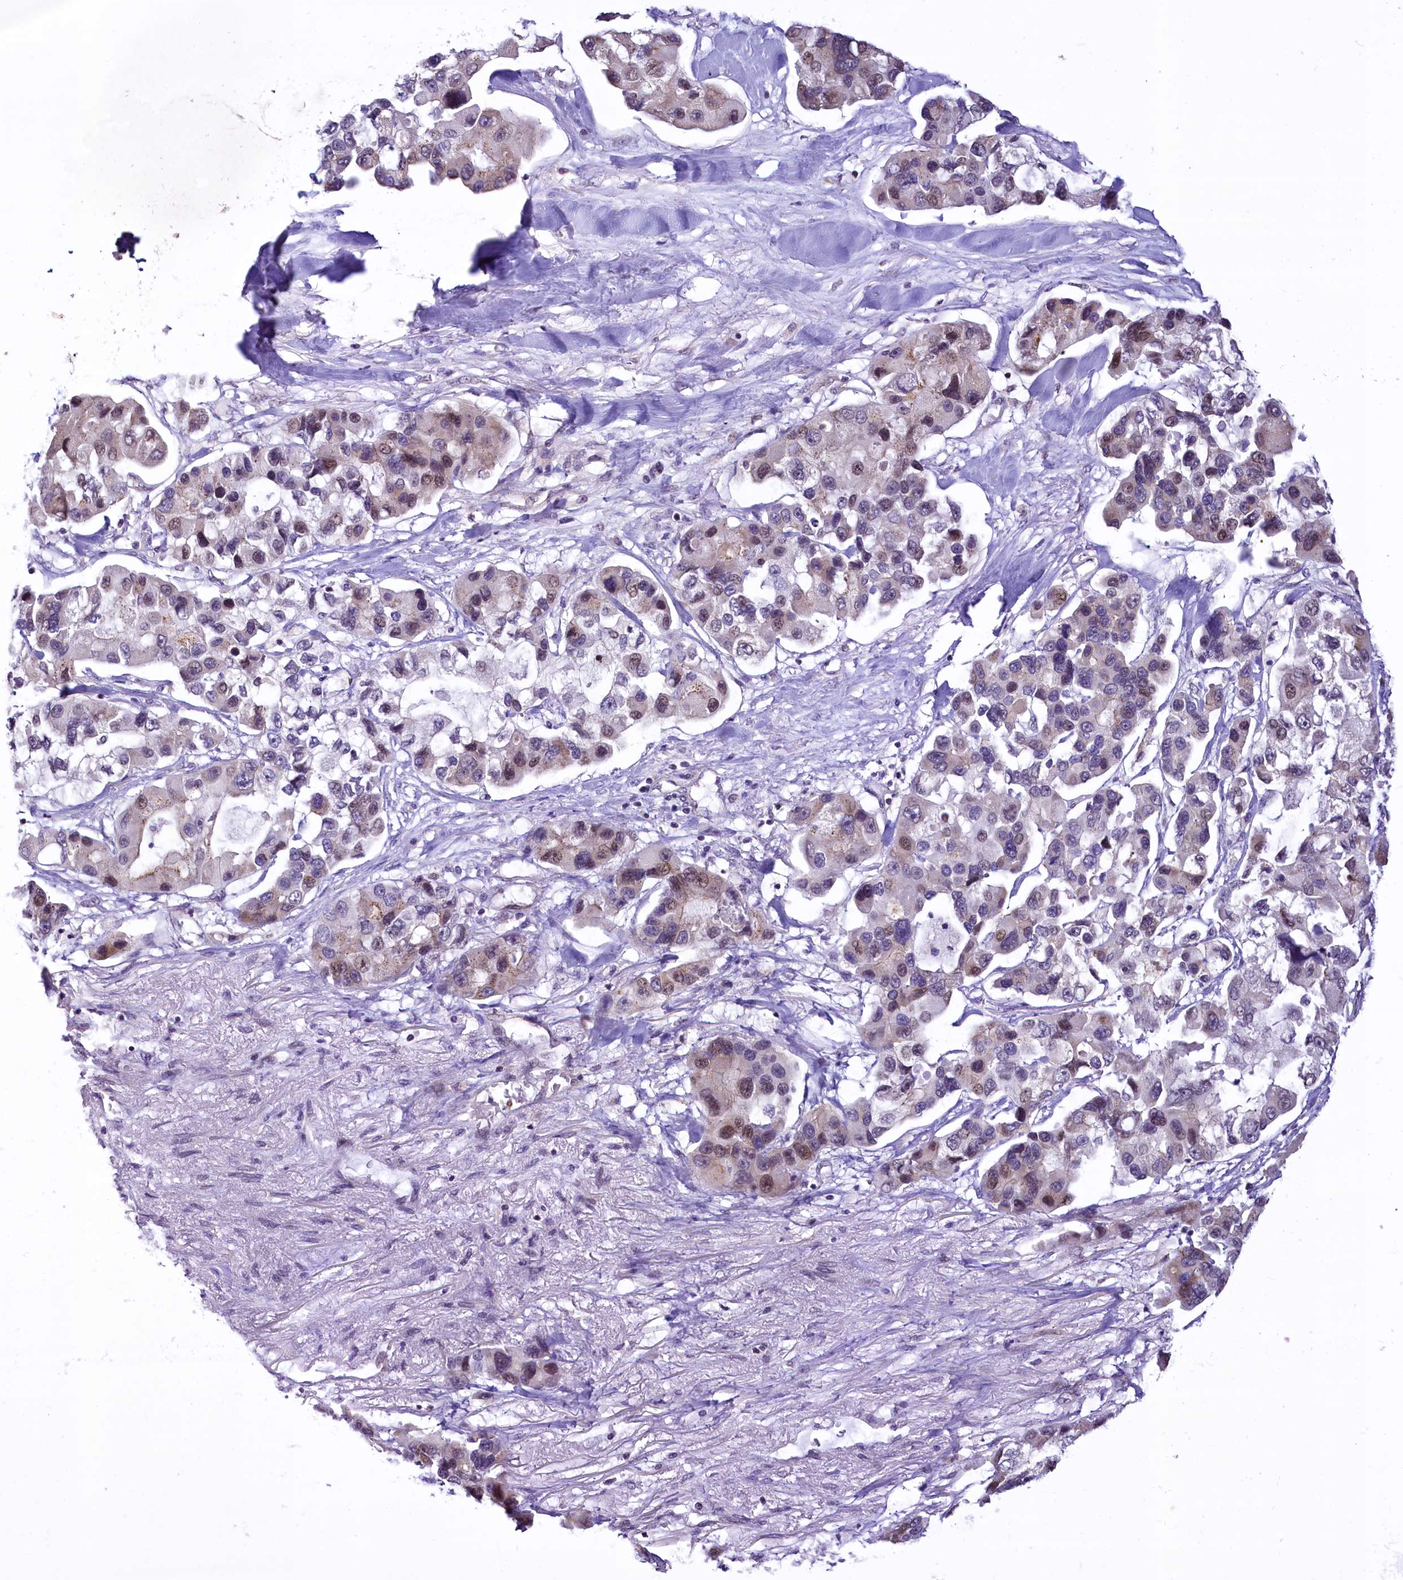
{"staining": {"intensity": "weak", "quantity": "<25%", "location": "cytoplasmic/membranous,nuclear"}, "tissue": "lung cancer", "cell_type": "Tumor cells", "image_type": "cancer", "snomed": [{"axis": "morphology", "description": "Adenocarcinoma, NOS"}, {"axis": "topography", "description": "Lung"}], "caption": "High power microscopy micrograph of an immunohistochemistry (IHC) image of adenocarcinoma (lung), revealing no significant expression in tumor cells.", "gene": "BANK1", "patient": {"sex": "female", "age": 54}}